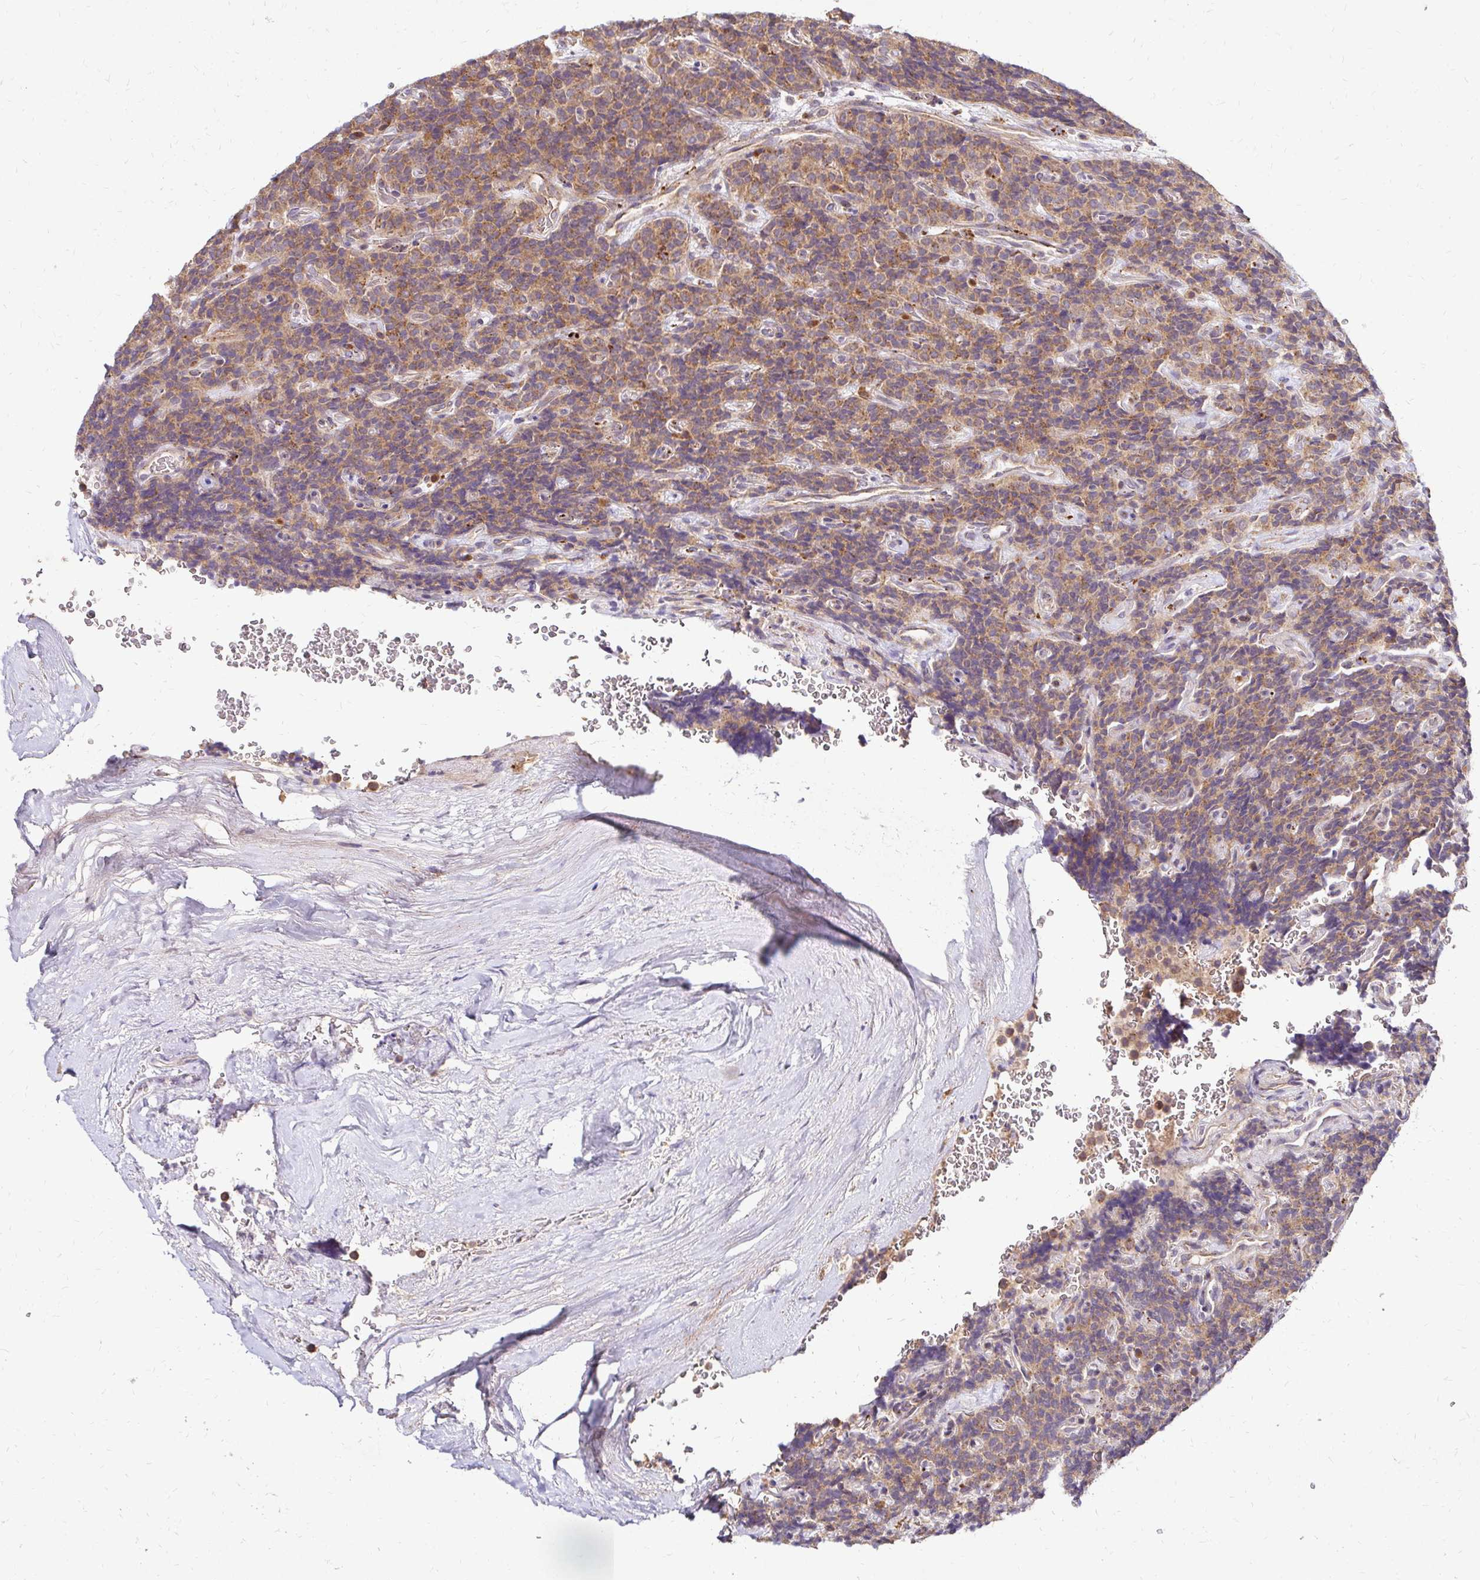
{"staining": {"intensity": "moderate", "quantity": ">75%", "location": "cytoplasmic/membranous"}, "tissue": "carcinoid", "cell_type": "Tumor cells", "image_type": "cancer", "snomed": [{"axis": "morphology", "description": "Carcinoid, malignant, NOS"}, {"axis": "topography", "description": "Pancreas"}], "caption": "Protein expression by immunohistochemistry (IHC) reveals moderate cytoplasmic/membranous staining in approximately >75% of tumor cells in carcinoid. (Brightfield microscopy of DAB IHC at high magnification).", "gene": "IDUA", "patient": {"sex": "male", "age": 36}}